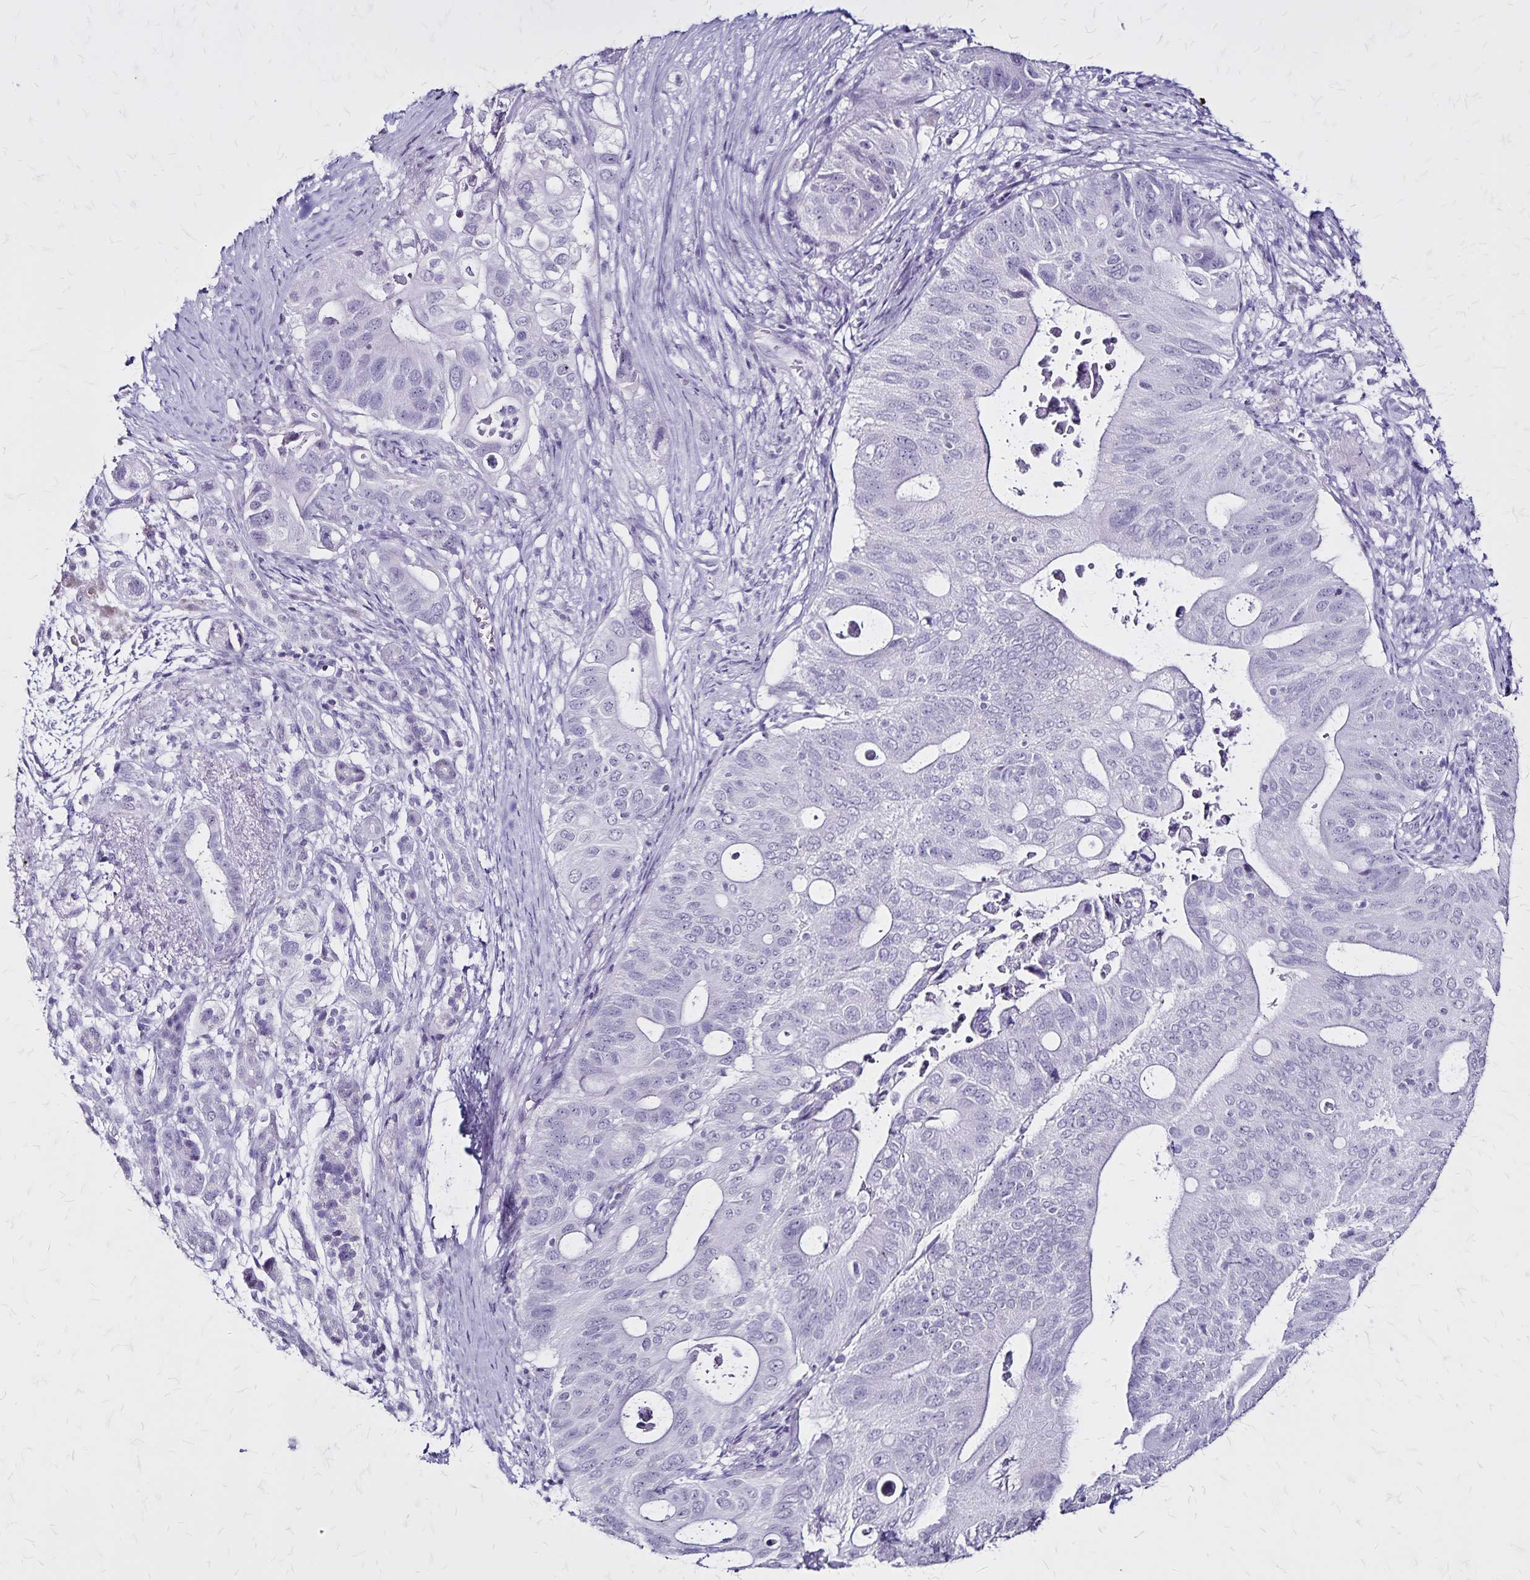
{"staining": {"intensity": "negative", "quantity": "none", "location": "none"}, "tissue": "pancreatic cancer", "cell_type": "Tumor cells", "image_type": "cancer", "snomed": [{"axis": "morphology", "description": "Adenocarcinoma, NOS"}, {"axis": "topography", "description": "Pancreas"}], "caption": "The IHC photomicrograph has no significant expression in tumor cells of pancreatic cancer tissue.", "gene": "KRT2", "patient": {"sex": "female", "age": 72}}